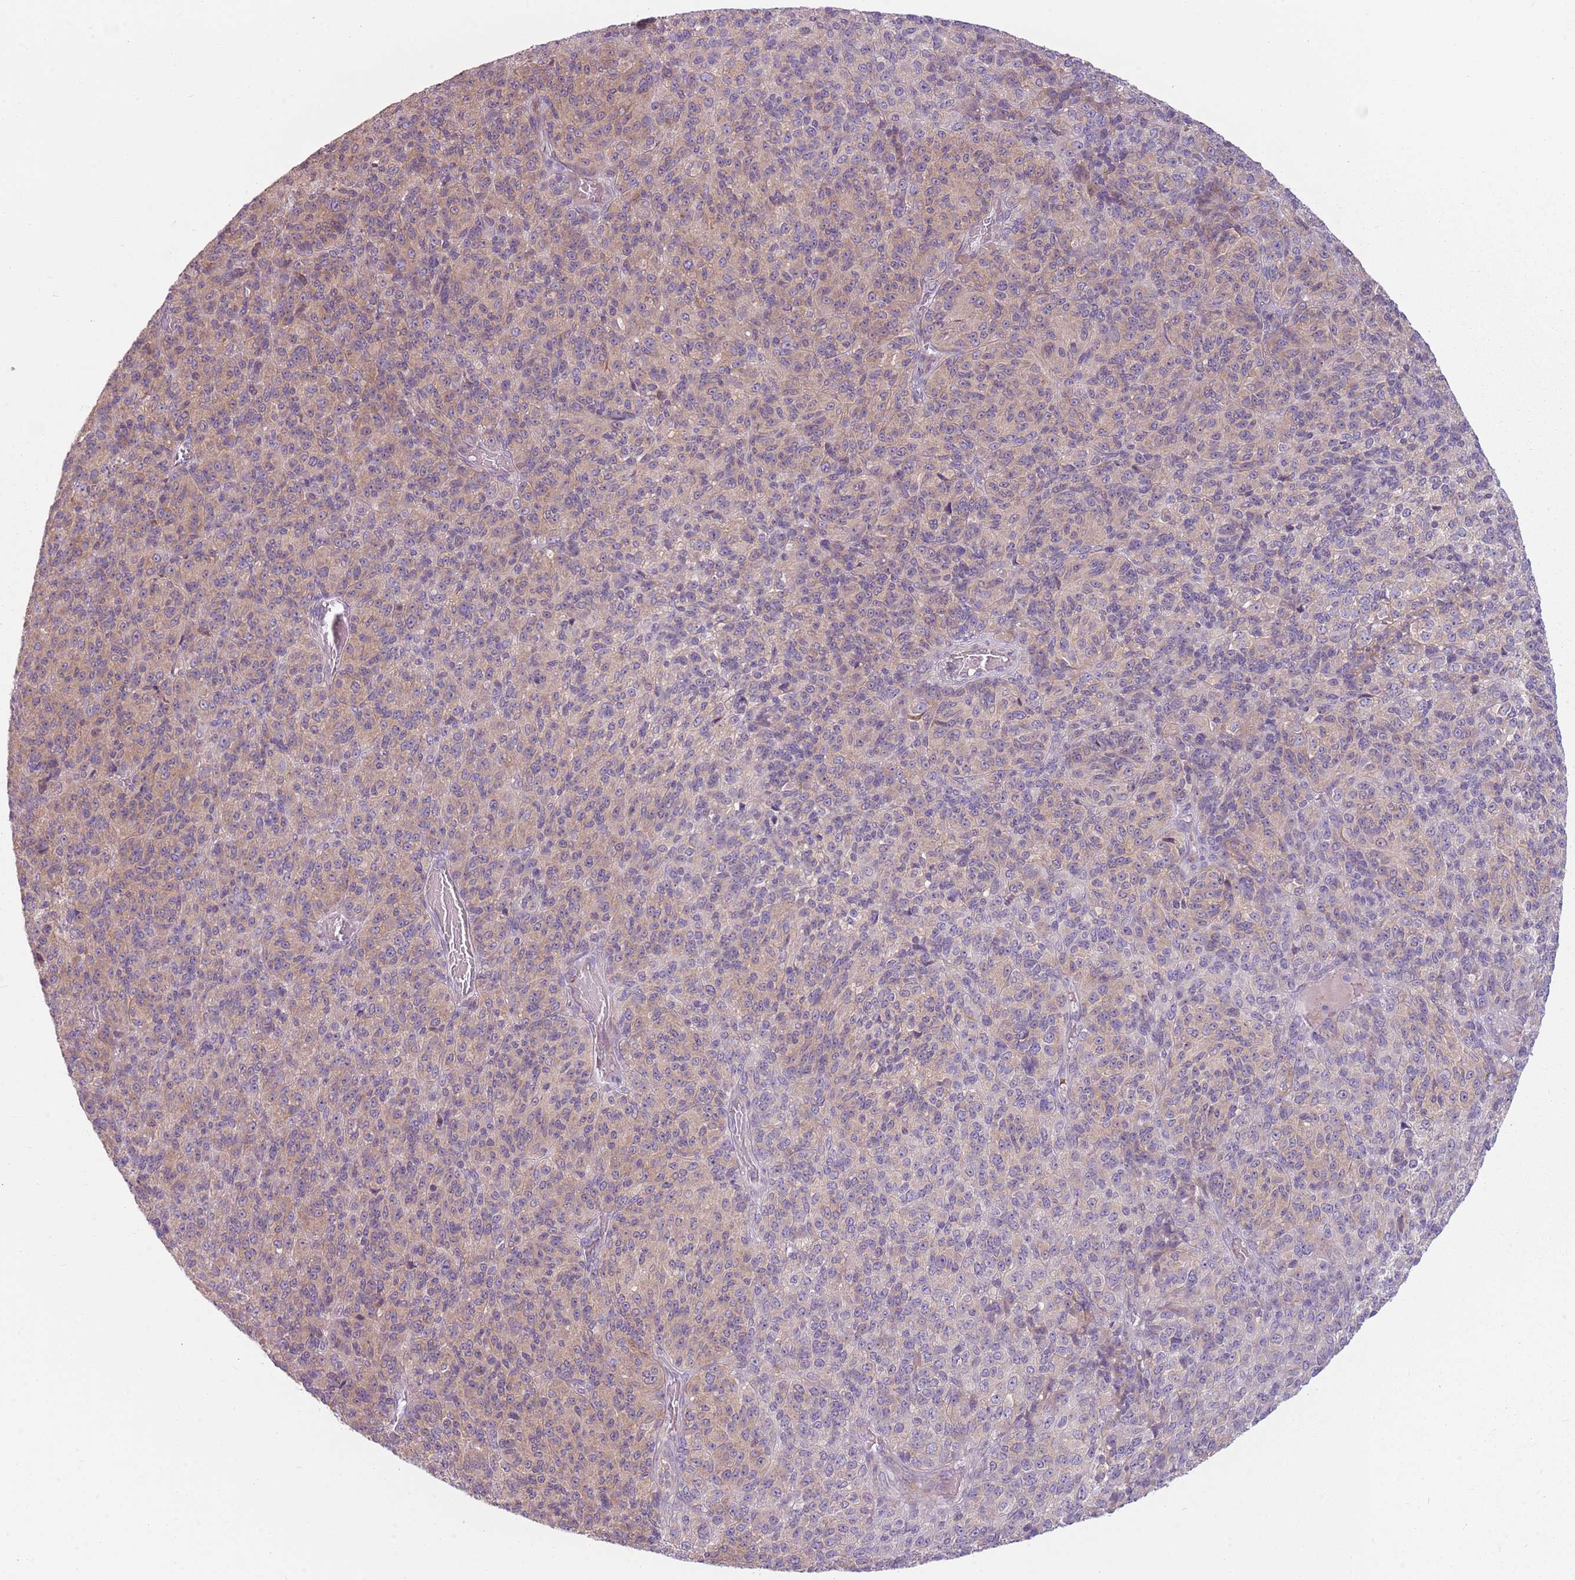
{"staining": {"intensity": "weak", "quantity": "25%-75%", "location": "cytoplasmic/membranous"}, "tissue": "melanoma", "cell_type": "Tumor cells", "image_type": "cancer", "snomed": [{"axis": "morphology", "description": "Malignant melanoma, Metastatic site"}, {"axis": "topography", "description": "Brain"}], "caption": "Immunohistochemical staining of melanoma displays low levels of weak cytoplasmic/membranous expression in about 25%-75% of tumor cells. The staining is performed using DAB (3,3'-diaminobenzidine) brown chromogen to label protein expression. The nuclei are counter-stained blue using hematoxylin.", "gene": "HSPA14", "patient": {"sex": "female", "age": 56}}